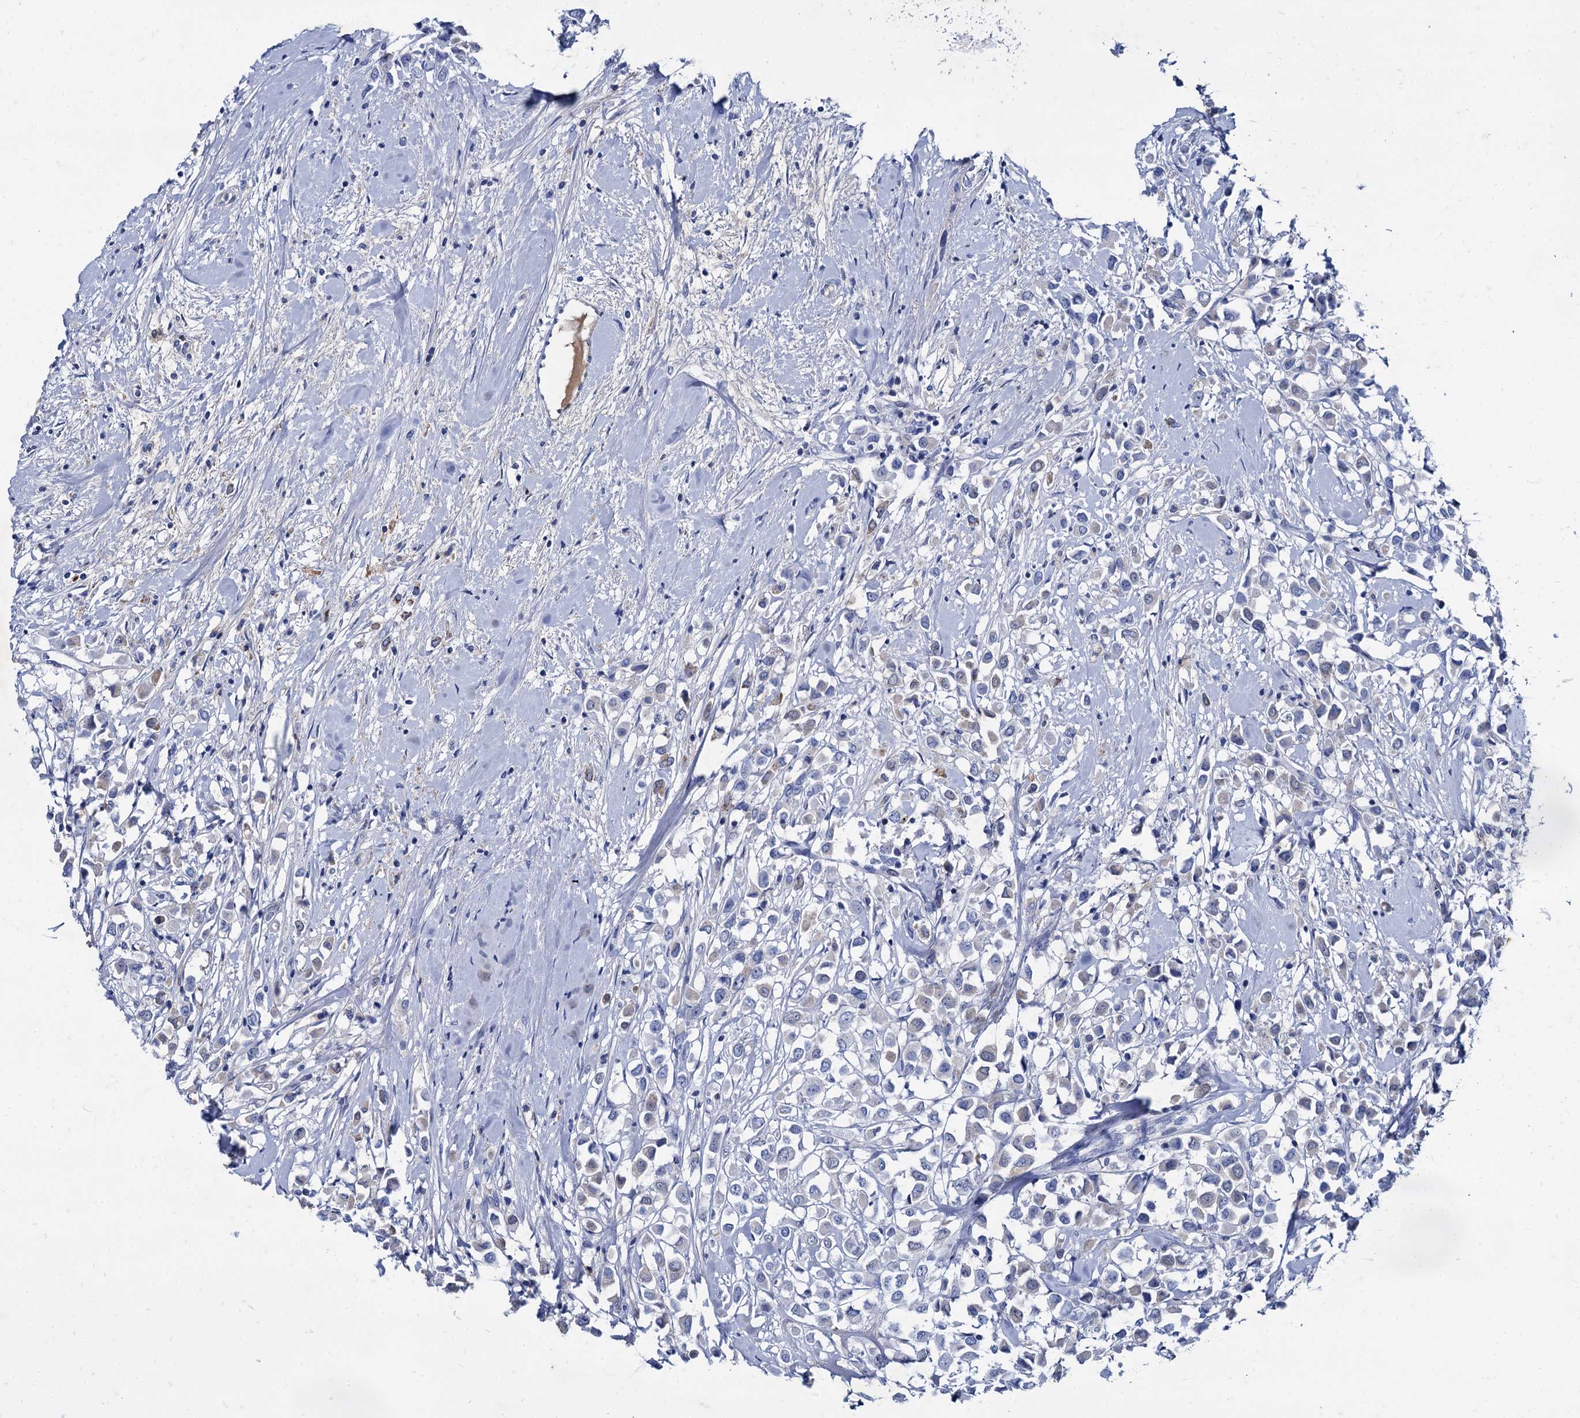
{"staining": {"intensity": "negative", "quantity": "none", "location": "none"}, "tissue": "breast cancer", "cell_type": "Tumor cells", "image_type": "cancer", "snomed": [{"axis": "morphology", "description": "Duct carcinoma"}, {"axis": "topography", "description": "Breast"}], "caption": "Immunohistochemistry (IHC) image of neoplastic tissue: human breast cancer (intraductal carcinoma) stained with DAB (3,3'-diaminobenzidine) reveals no significant protein positivity in tumor cells.", "gene": "TMEM72", "patient": {"sex": "female", "age": 87}}